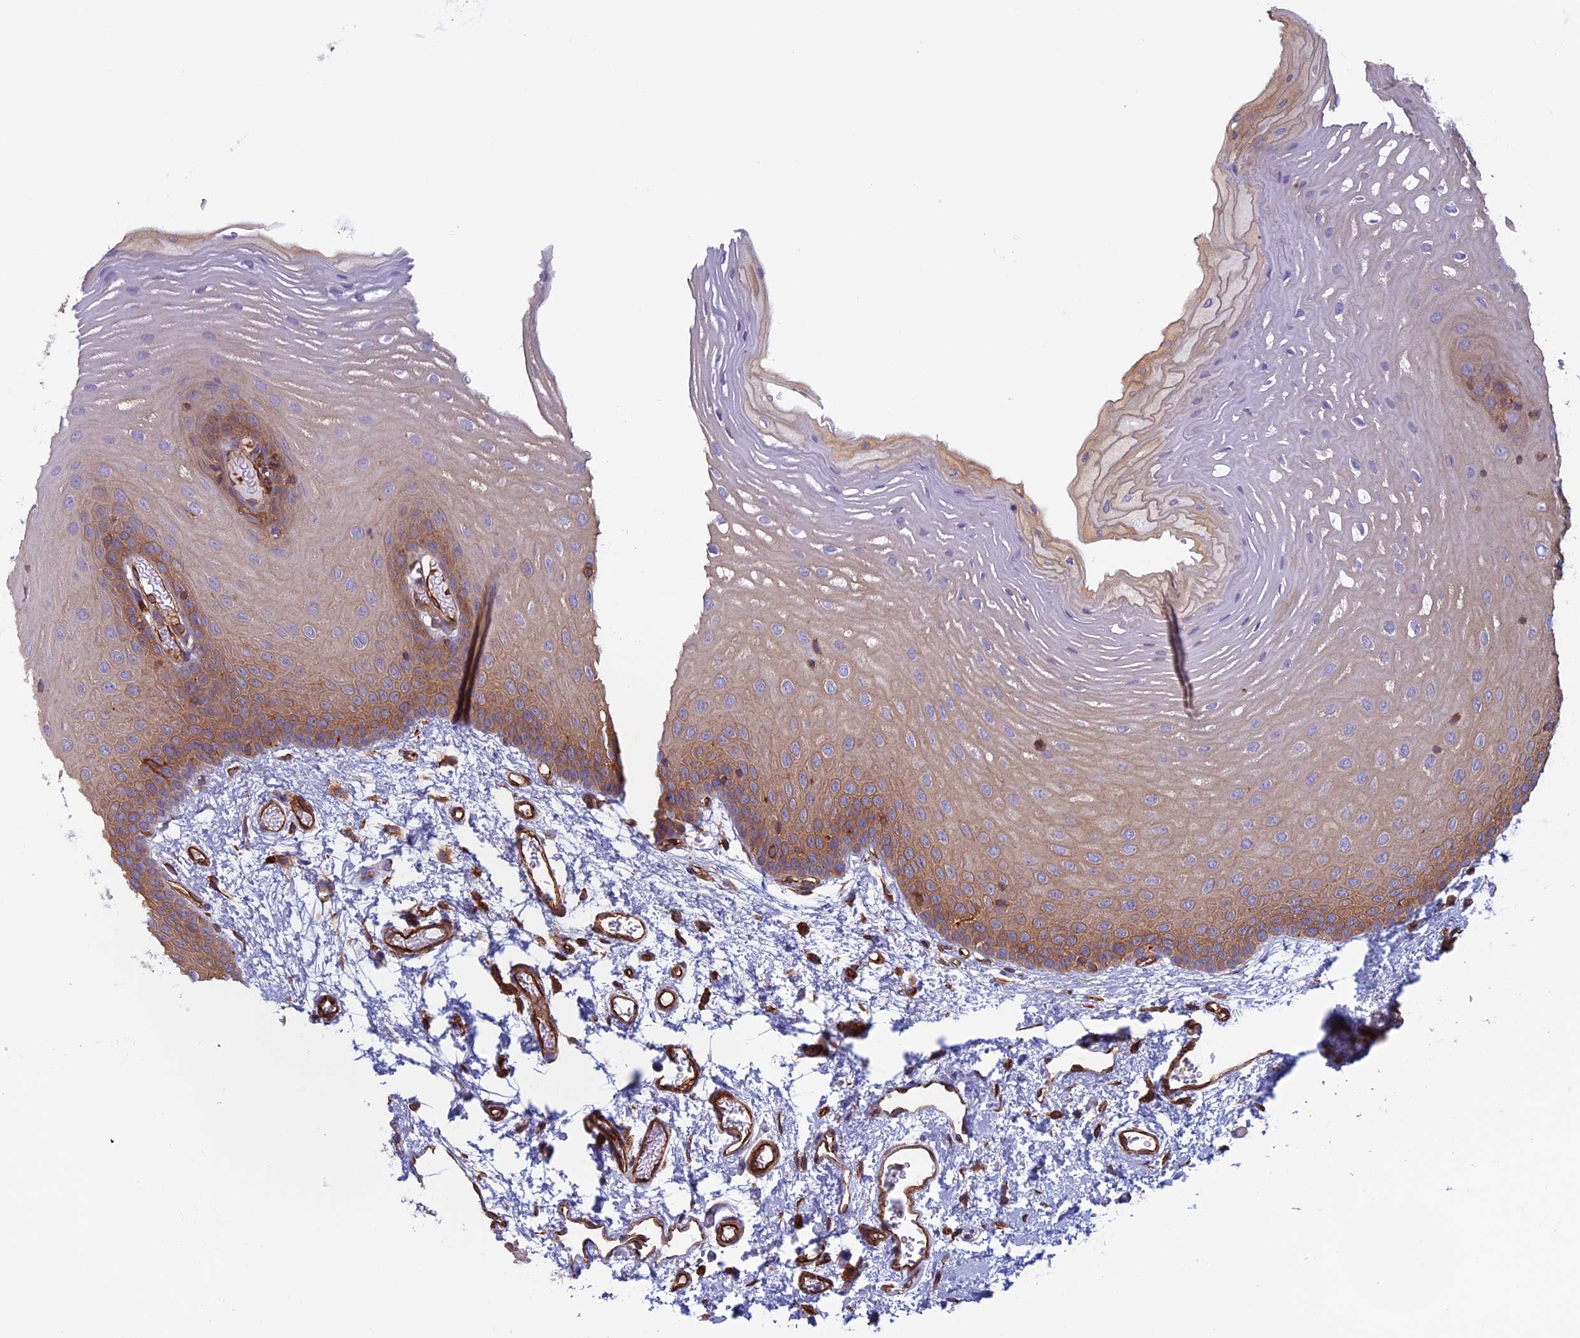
{"staining": {"intensity": "moderate", "quantity": "25%-75%", "location": "cytoplasmic/membranous"}, "tissue": "oral mucosa", "cell_type": "Squamous epithelial cells", "image_type": "normal", "snomed": [{"axis": "morphology", "description": "Normal tissue, NOS"}, {"axis": "topography", "description": "Oral tissue"}], "caption": "Protein expression analysis of unremarkable human oral mucosa reveals moderate cytoplasmic/membranous positivity in about 25%-75% of squamous epithelial cells.", "gene": "ANGPTL2", "patient": {"sex": "female", "age": 70}}